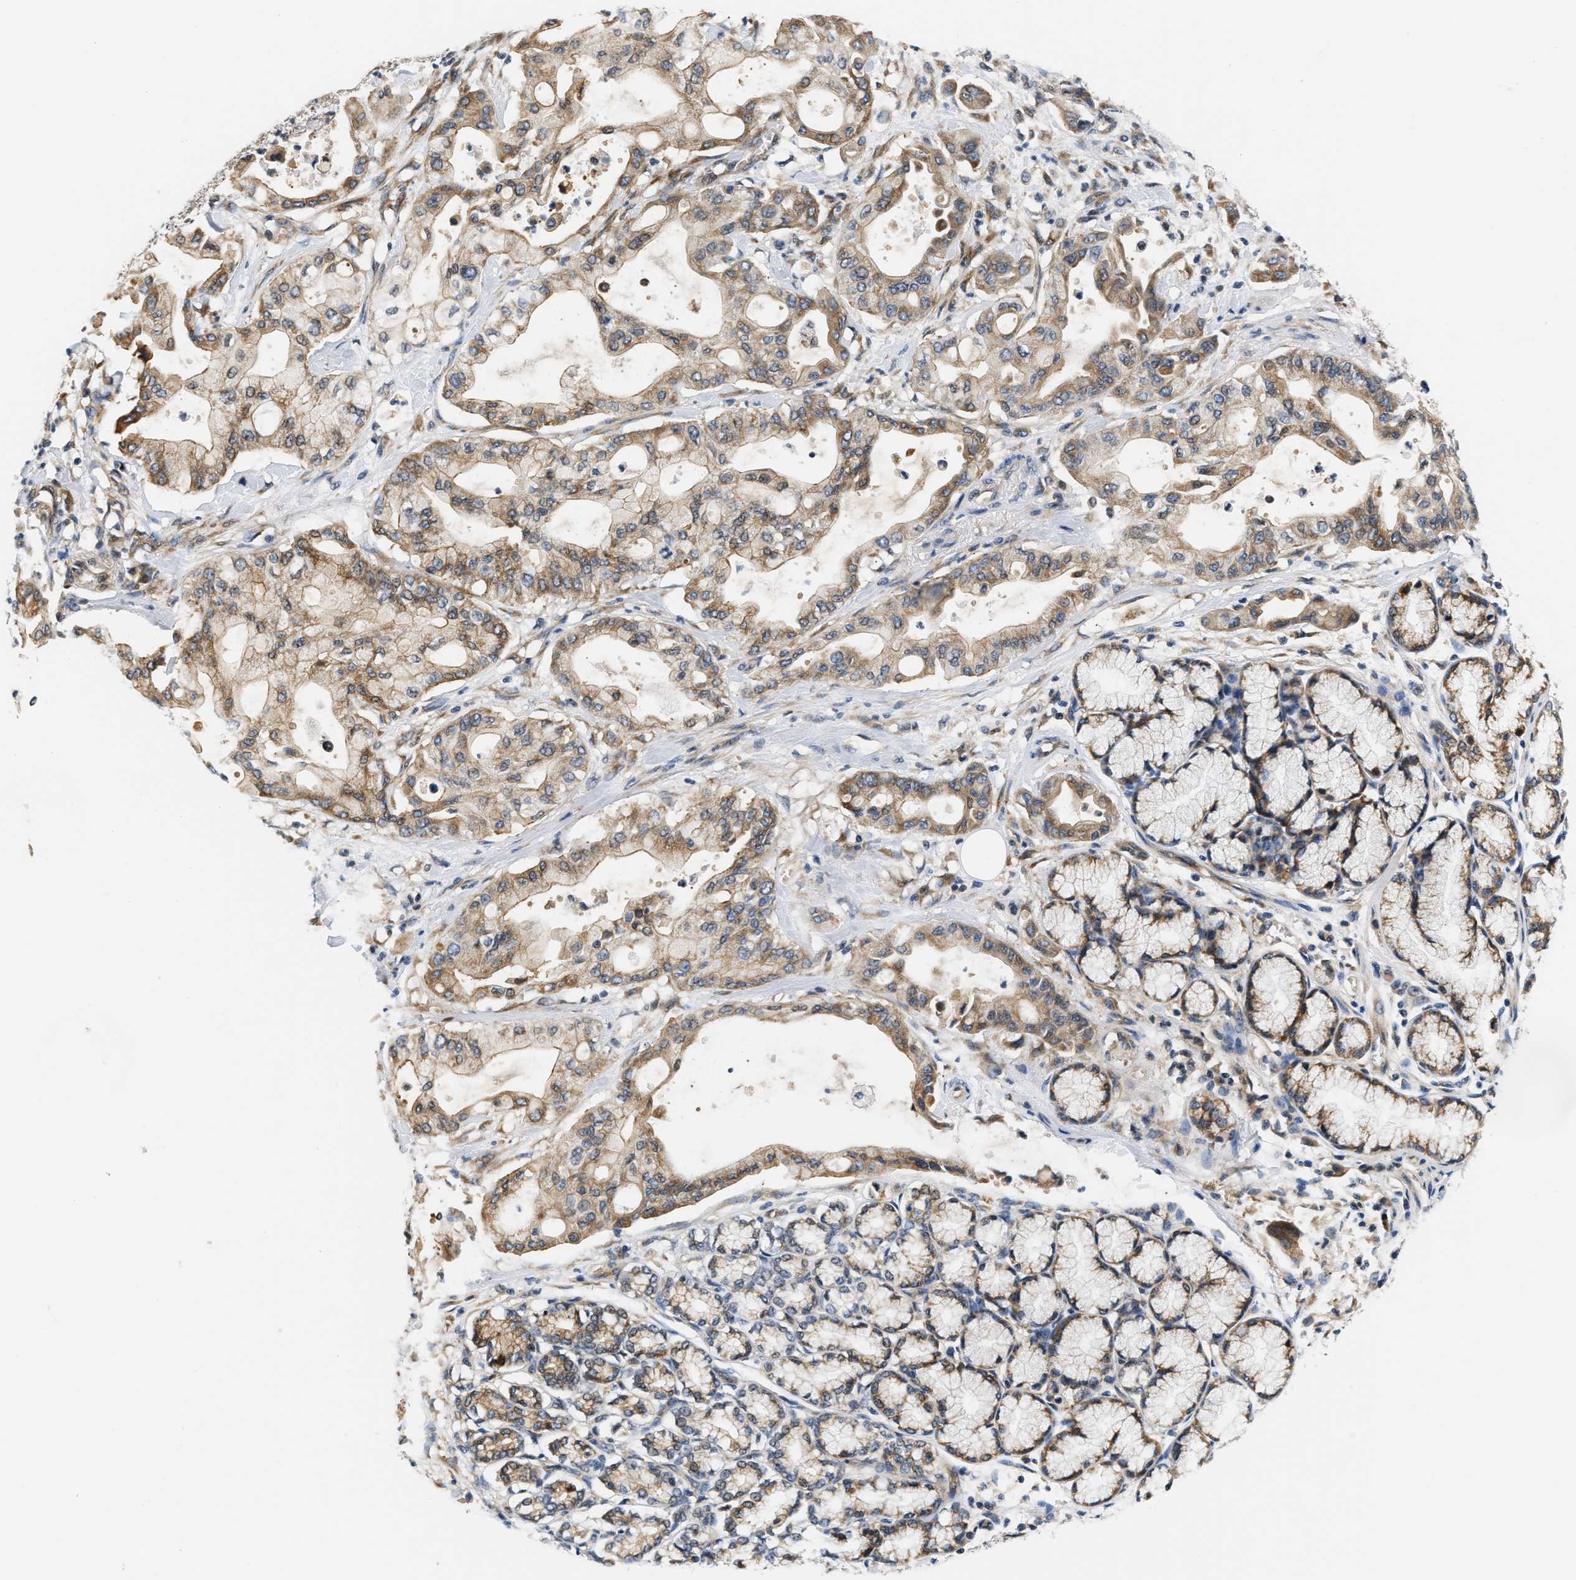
{"staining": {"intensity": "moderate", "quantity": ">75%", "location": "cytoplasmic/membranous"}, "tissue": "pancreatic cancer", "cell_type": "Tumor cells", "image_type": "cancer", "snomed": [{"axis": "morphology", "description": "Adenocarcinoma, NOS"}, {"axis": "morphology", "description": "Adenocarcinoma, metastatic, NOS"}, {"axis": "topography", "description": "Lymph node"}, {"axis": "topography", "description": "Pancreas"}, {"axis": "topography", "description": "Duodenum"}], "caption": "A brown stain highlights moderate cytoplasmic/membranous staining of a protein in pancreatic cancer (adenocarcinoma) tumor cells.", "gene": "TNIP2", "patient": {"sex": "female", "age": 64}}